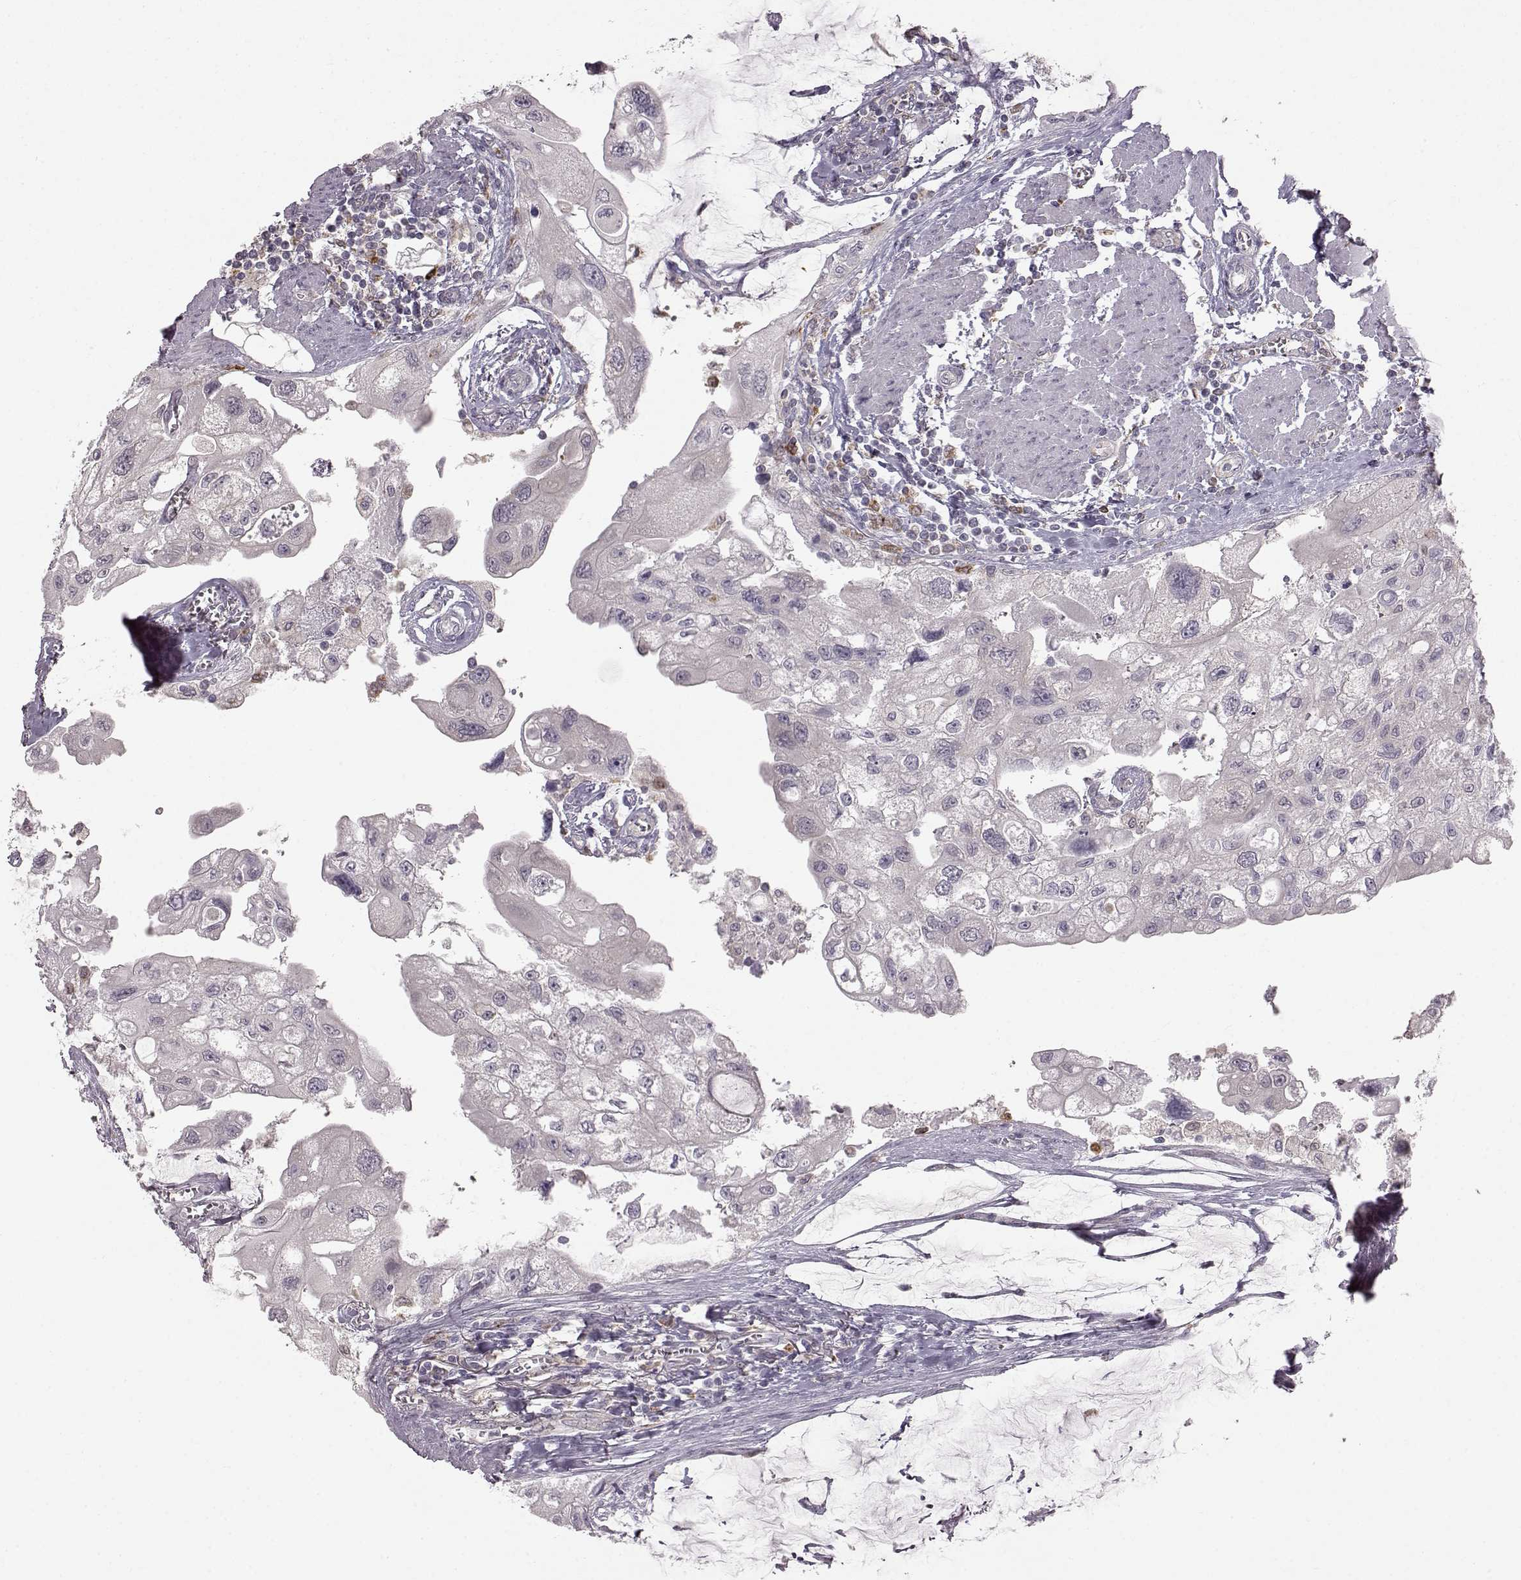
{"staining": {"intensity": "negative", "quantity": "none", "location": "none"}, "tissue": "urothelial cancer", "cell_type": "Tumor cells", "image_type": "cancer", "snomed": [{"axis": "morphology", "description": "Urothelial carcinoma, High grade"}, {"axis": "topography", "description": "Urinary bladder"}], "caption": "Tumor cells show no significant expression in urothelial carcinoma (high-grade).", "gene": "SPAG17", "patient": {"sex": "male", "age": 59}}